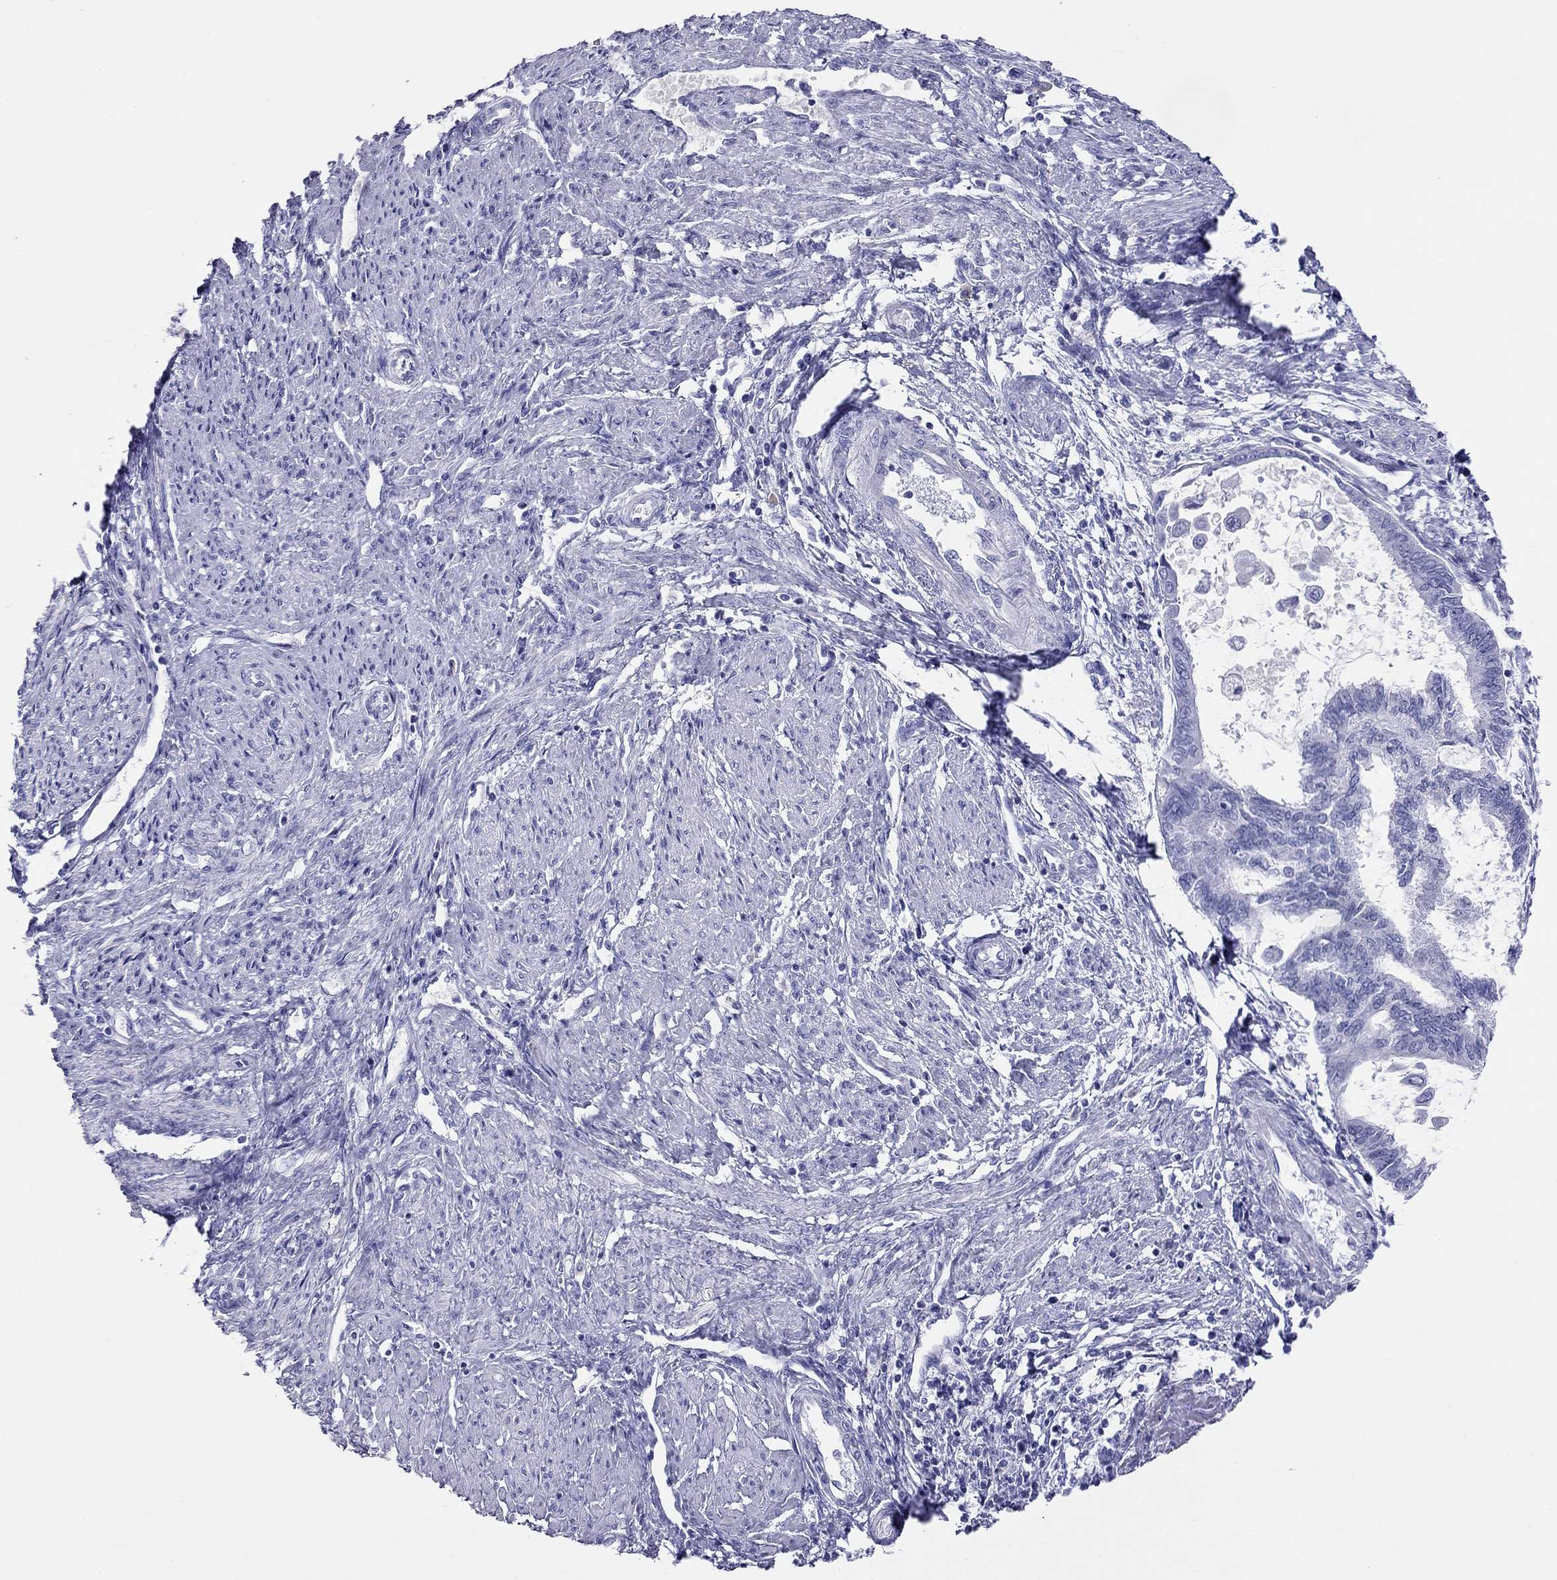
{"staining": {"intensity": "negative", "quantity": "none", "location": "none"}, "tissue": "endometrial cancer", "cell_type": "Tumor cells", "image_type": "cancer", "snomed": [{"axis": "morphology", "description": "Adenocarcinoma, NOS"}, {"axis": "topography", "description": "Endometrium"}], "caption": "This is an IHC photomicrograph of human endometrial adenocarcinoma. There is no positivity in tumor cells.", "gene": "DPY19L2", "patient": {"sex": "female", "age": 86}}